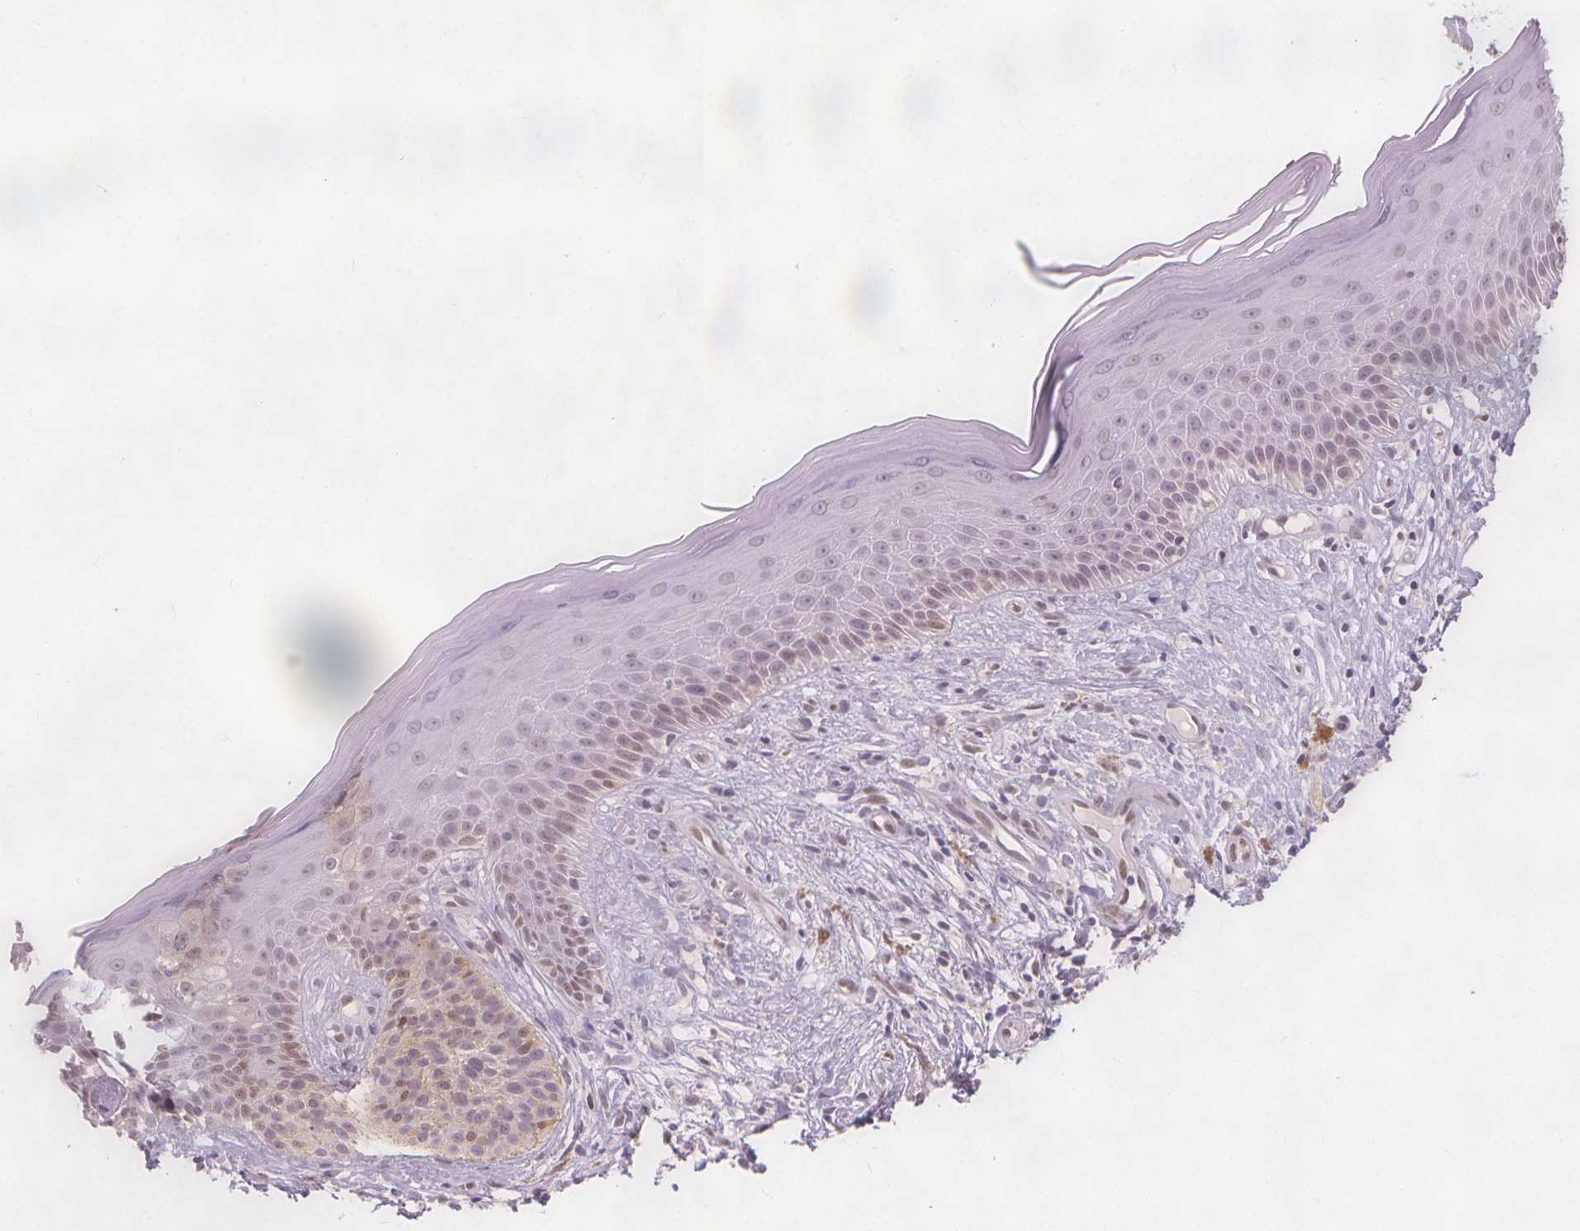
{"staining": {"intensity": "negative", "quantity": "none", "location": "none"}, "tissue": "skin cancer", "cell_type": "Tumor cells", "image_type": "cancer", "snomed": [{"axis": "morphology", "description": "Basal cell carcinoma"}, {"axis": "topography", "description": "Skin"}], "caption": "High power microscopy photomicrograph of an immunohistochemistry (IHC) histopathology image of skin basal cell carcinoma, revealing no significant positivity in tumor cells.", "gene": "DRC3", "patient": {"sex": "male", "age": 79}}